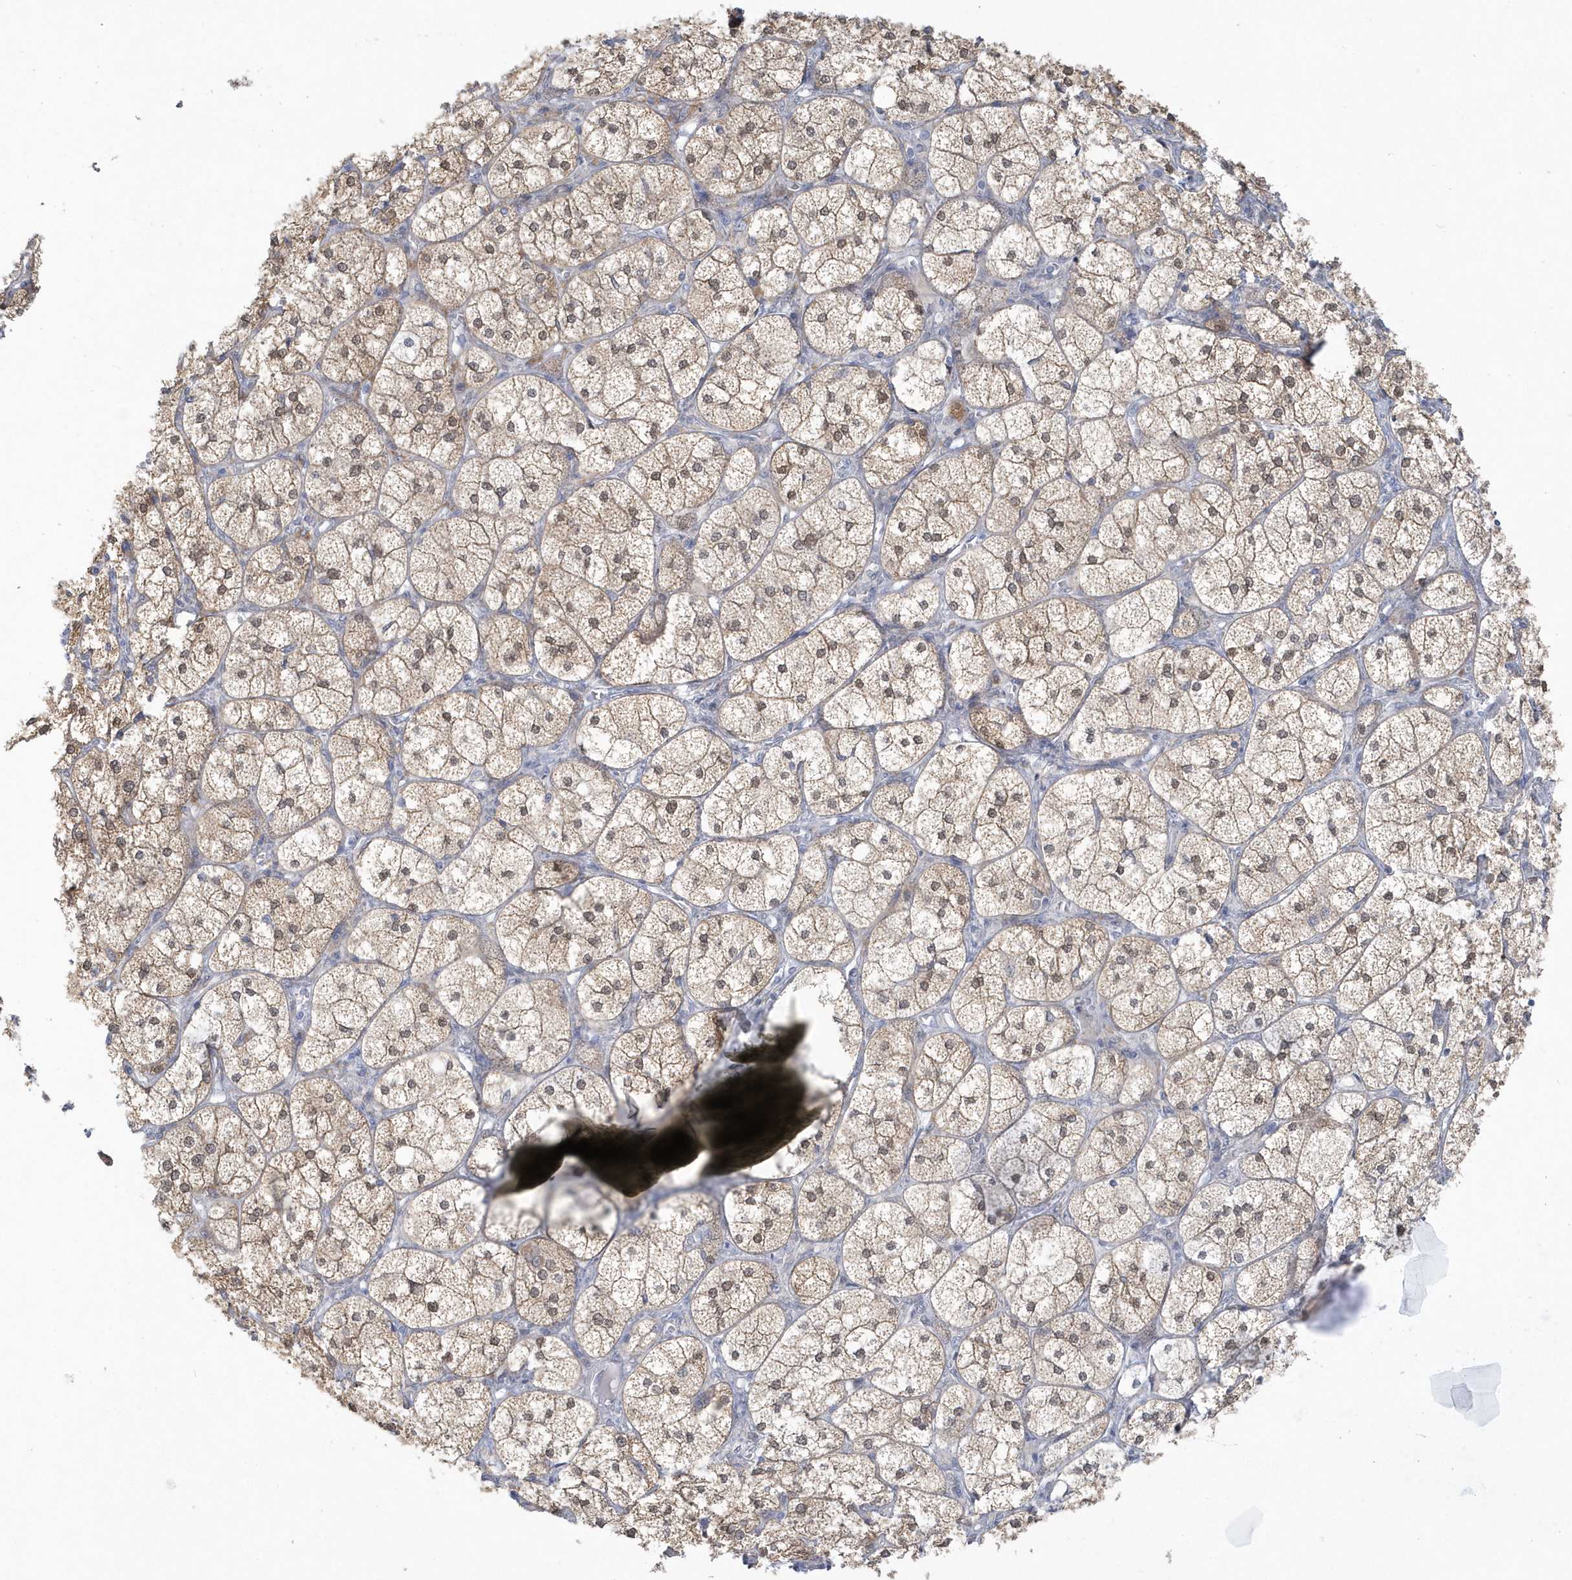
{"staining": {"intensity": "moderate", "quantity": ">75%", "location": "cytoplasmic/membranous"}, "tissue": "adrenal gland", "cell_type": "Glandular cells", "image_type": "normal", "snomed": [{"axis": "morphology", "description": "Normal tissue, NOS"}, {"axis": "topography", "description": "Adrenal gland"}], "caption": "Immunohistochemical staining of benign human adrenal gland displays medium levels of moderate cytoplasmic/membranous expression in approximately >75% of glandular cells.", "gene": "PCBD1", "patient": {"sex": "female", "age": 61}}